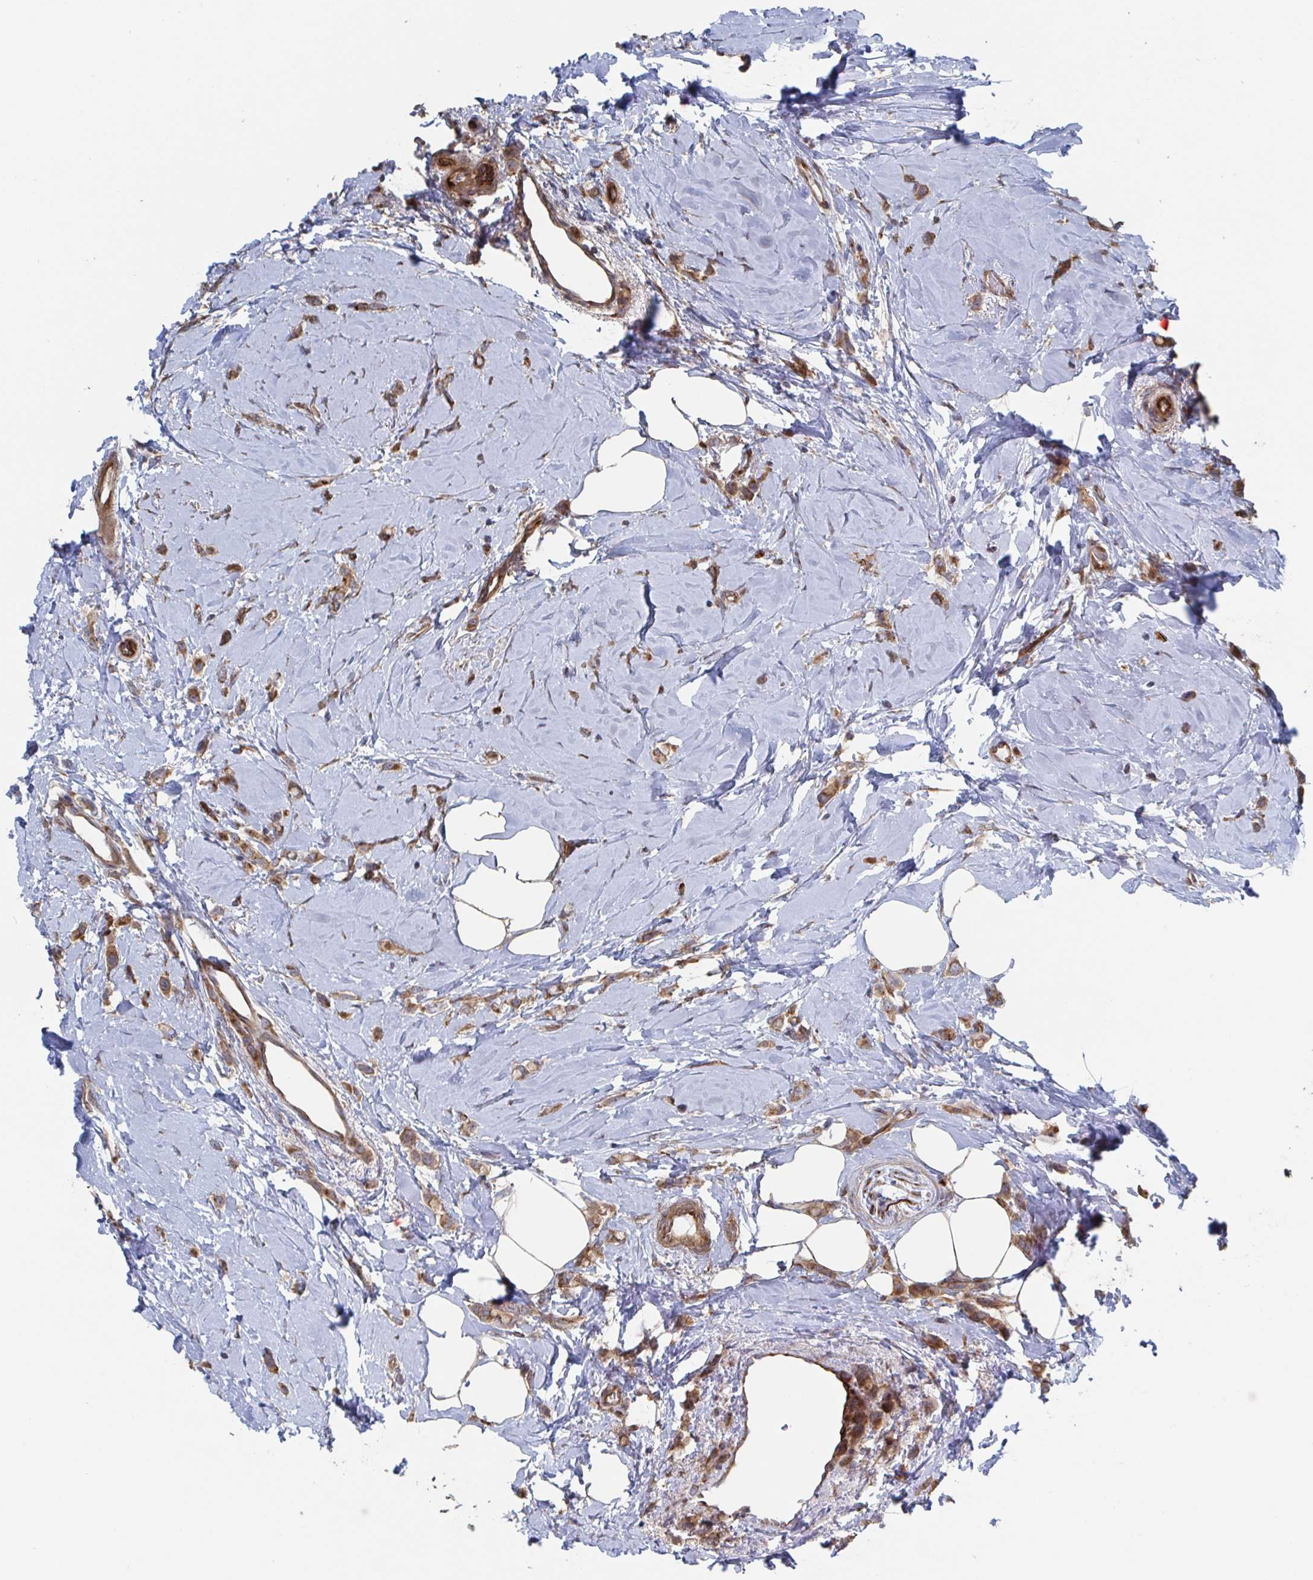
{"staining": {"intensity": "weak", "quantity": ">75%", "location": "cytoplasmic/membranous"}, "tissue": "breast cancer", "cell_type": "Tumor cells", "image_type": "cancer", "snomed": [{"axis": "morphology", "description": "Lobular carcinoma"}, {"axis": "topography", "description": "Breast"}], "caption": "Protein staining of breast cancer (lobular carcinoma) tissue displays weak cytoplasmic/membranous expression in approximately >75% of tumor cells.", "gene": "DVL3", "patient": {"sex": "female", "age": 66}}